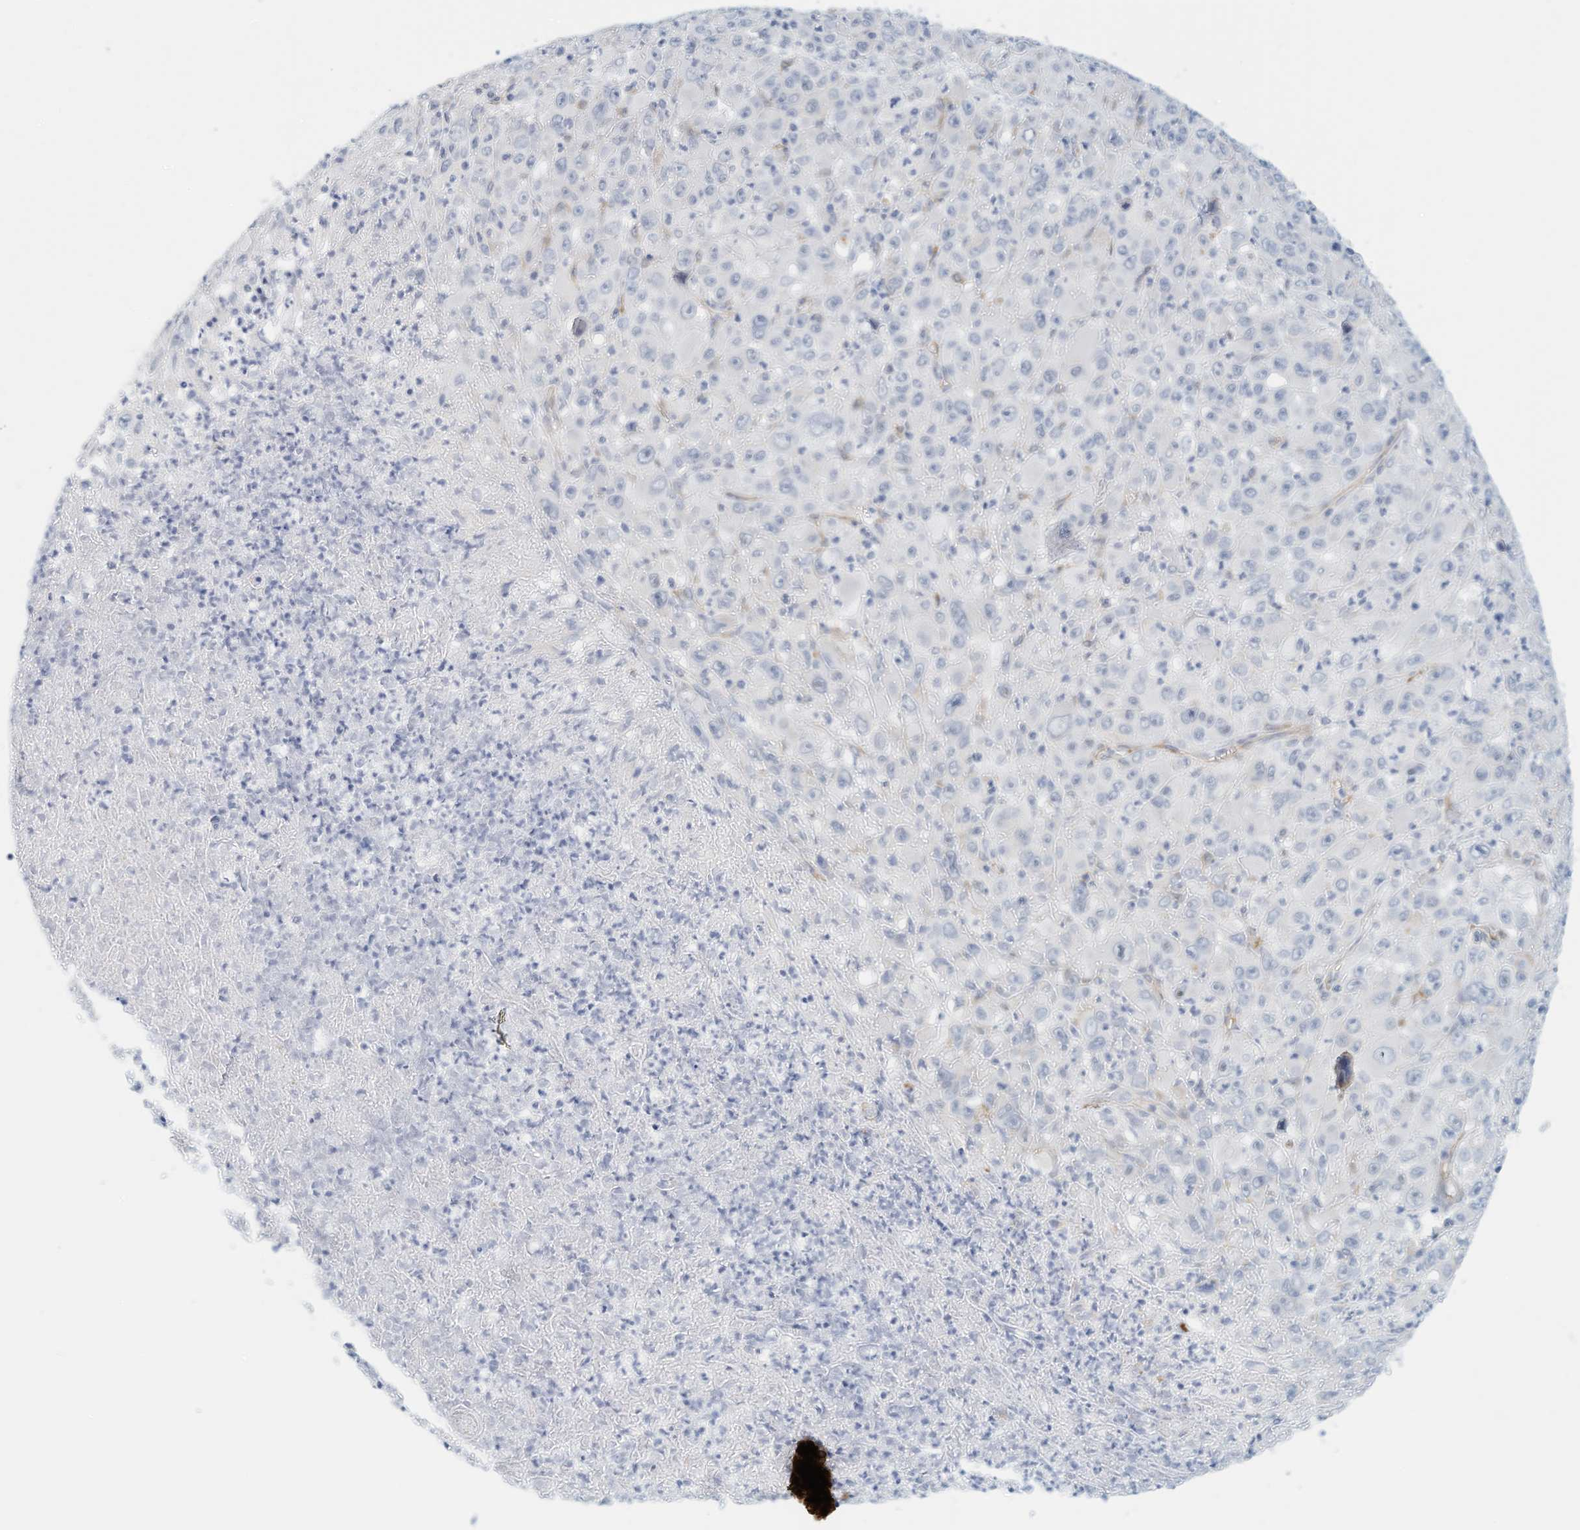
{"staining": {"intensity": "negative", "quantity": "none", "location": "none"}, "tissue": "melanoma", "cell_type": "Tumor cells", "image_type": "cancer", "snomed": [{"axis": "morphology", "description": "Malignant melanoma, Metastatic site"}, {"axis": "topography", "description": "Skin"}], "caption": "There is no significant positivity in tumor cells of malignant melanoma (metastatic site).", "gene": "ARHGAP28", "patient": {"sex": "female", "age": 56}}